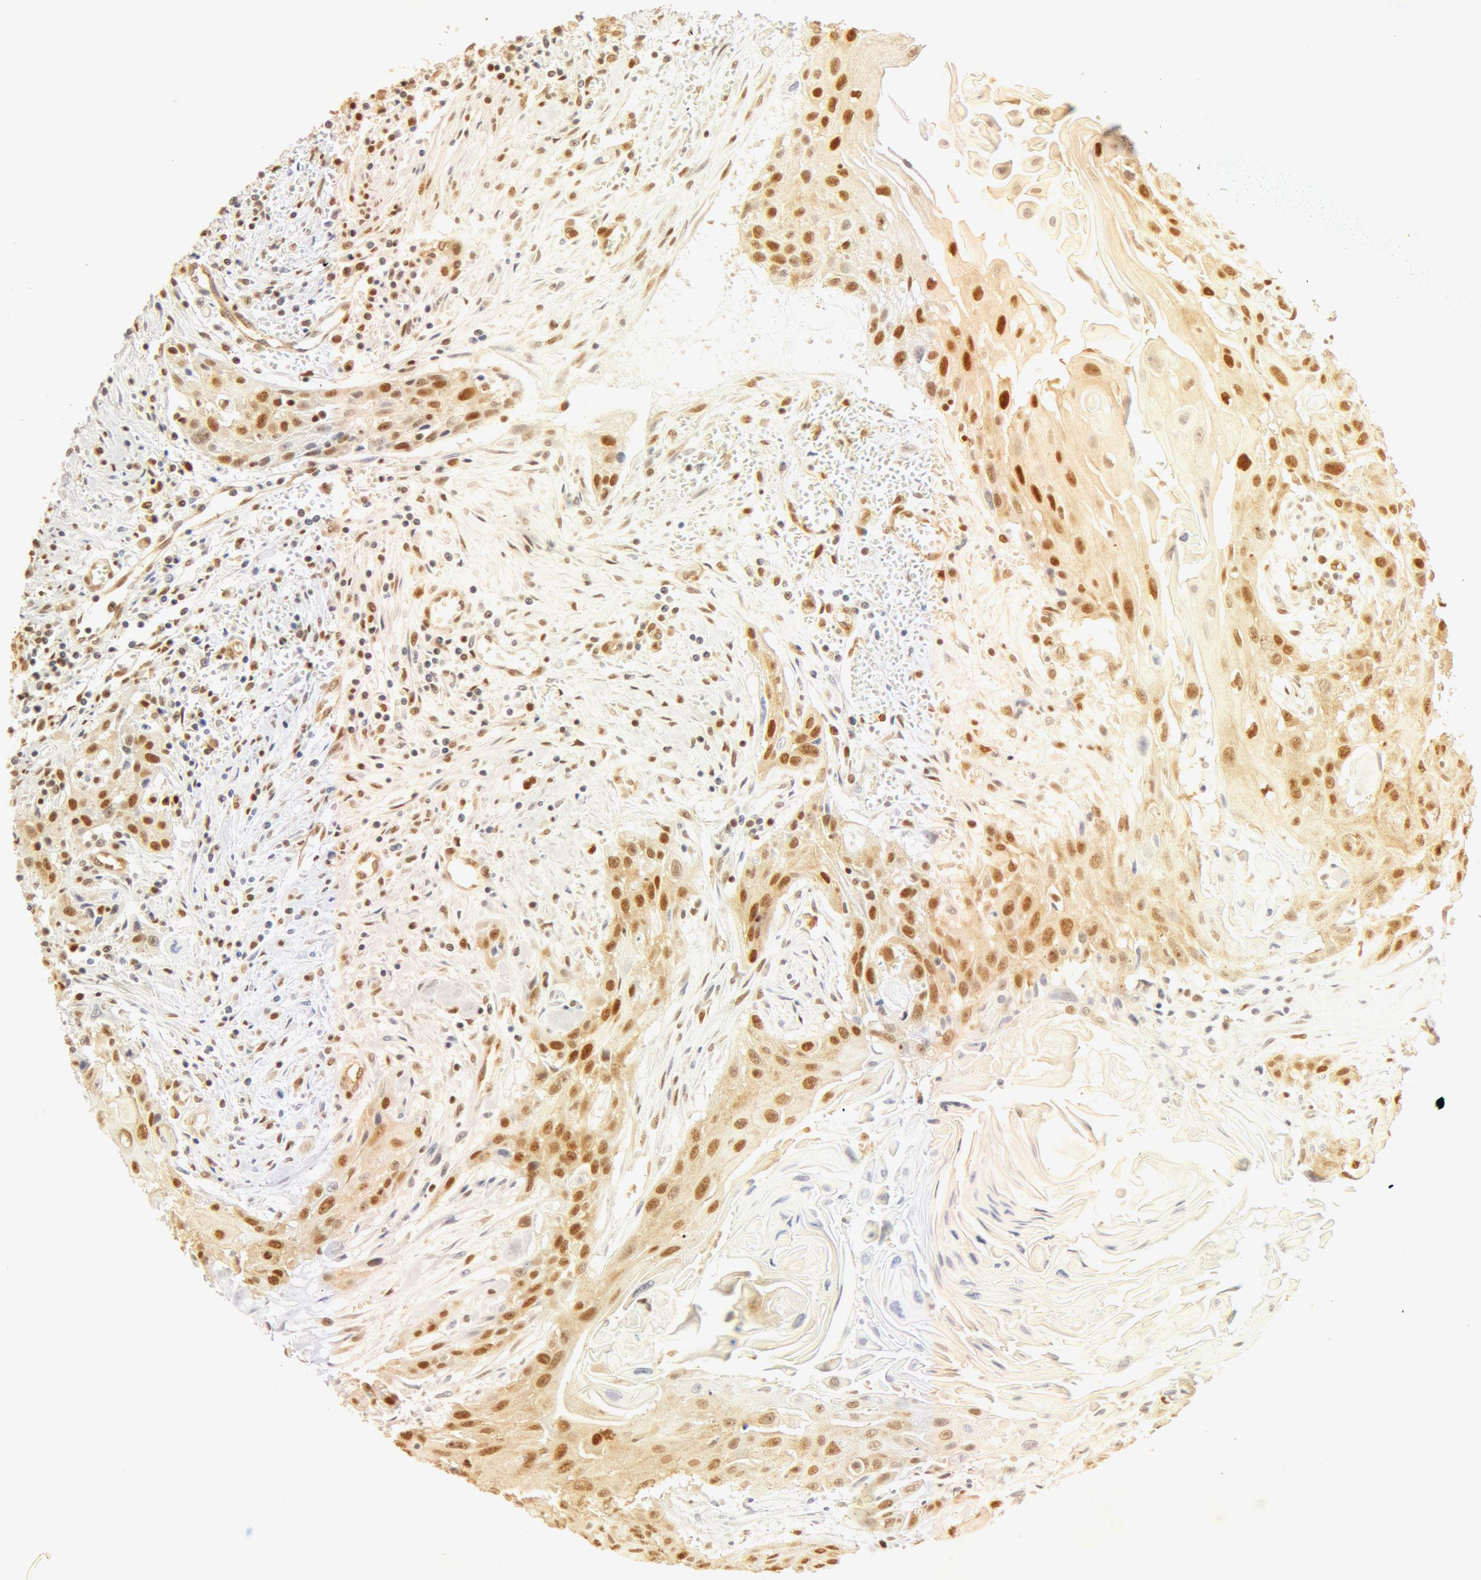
{"staining": {"intensity": "weak", "quantity": "25%-75%", "location": "cytoplasmic/membranous,nuclear"}, "tissue": "head and neck cancer", "cell_type": "Tumor cells", "image_type": "cancer", "snomed": [{"axis": "morphology", "description": "Squamous cell carcinoma, NOS"}, {"axis": "morphology", "description": "Squamous cell carcinoma, metastatic, NOS"}, {"axis": "topography", "description": "Lymph node"}, {"axis": "topography", "description": "Salivary gland"}, {"axis": "topography", "description": "Head-Neck"}], "caption": "Immunohistochemistry micrograph of head and neck metastatic squamous cell carcinoma stained for a protein (brown), which reveals low levels of weak cytoplasmic/membranous and nuclear staining in about 25%-75% of tumor cells.", "gene": "DDX3Y", "patient": {"sex": "female", "age": 74}}